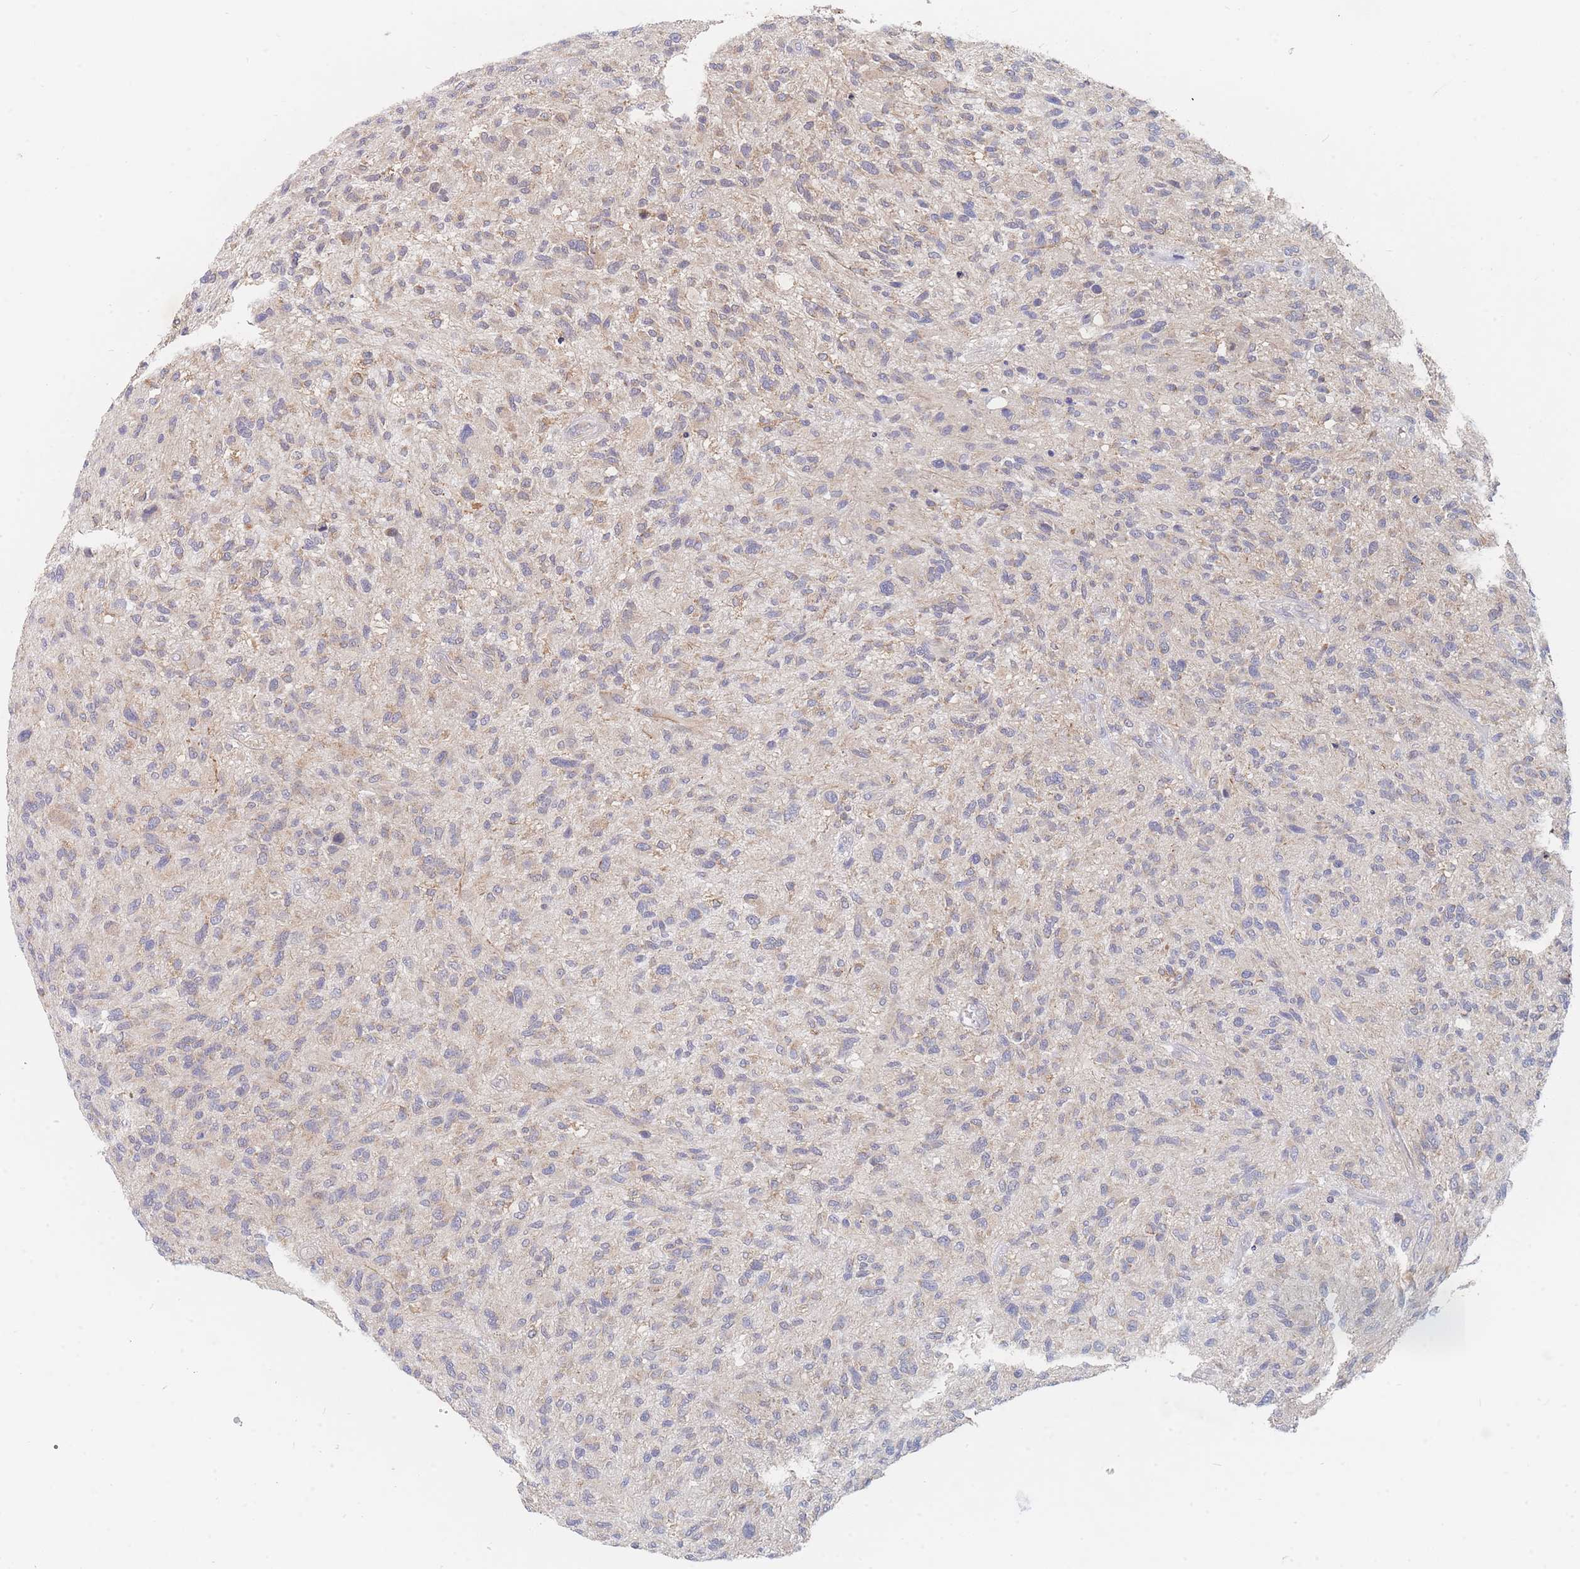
{"staining": {"intensity": "negative", "quantity": "none", "location": "none"}, "tissue": "glioma", "cell_type": "Tumor cells", "image_type": "cancer", "snomed": [{"axis": "morphology", "description": "Glioma, malignant, High grade"}, {"axis": "topography", "description": "Brain"}], "caption": "Immunohistochemical staining of glioma shows no significant positivity in tumor cells.", "gene": "PPP6C", "patient": {"sex": "male", "age": 47}}